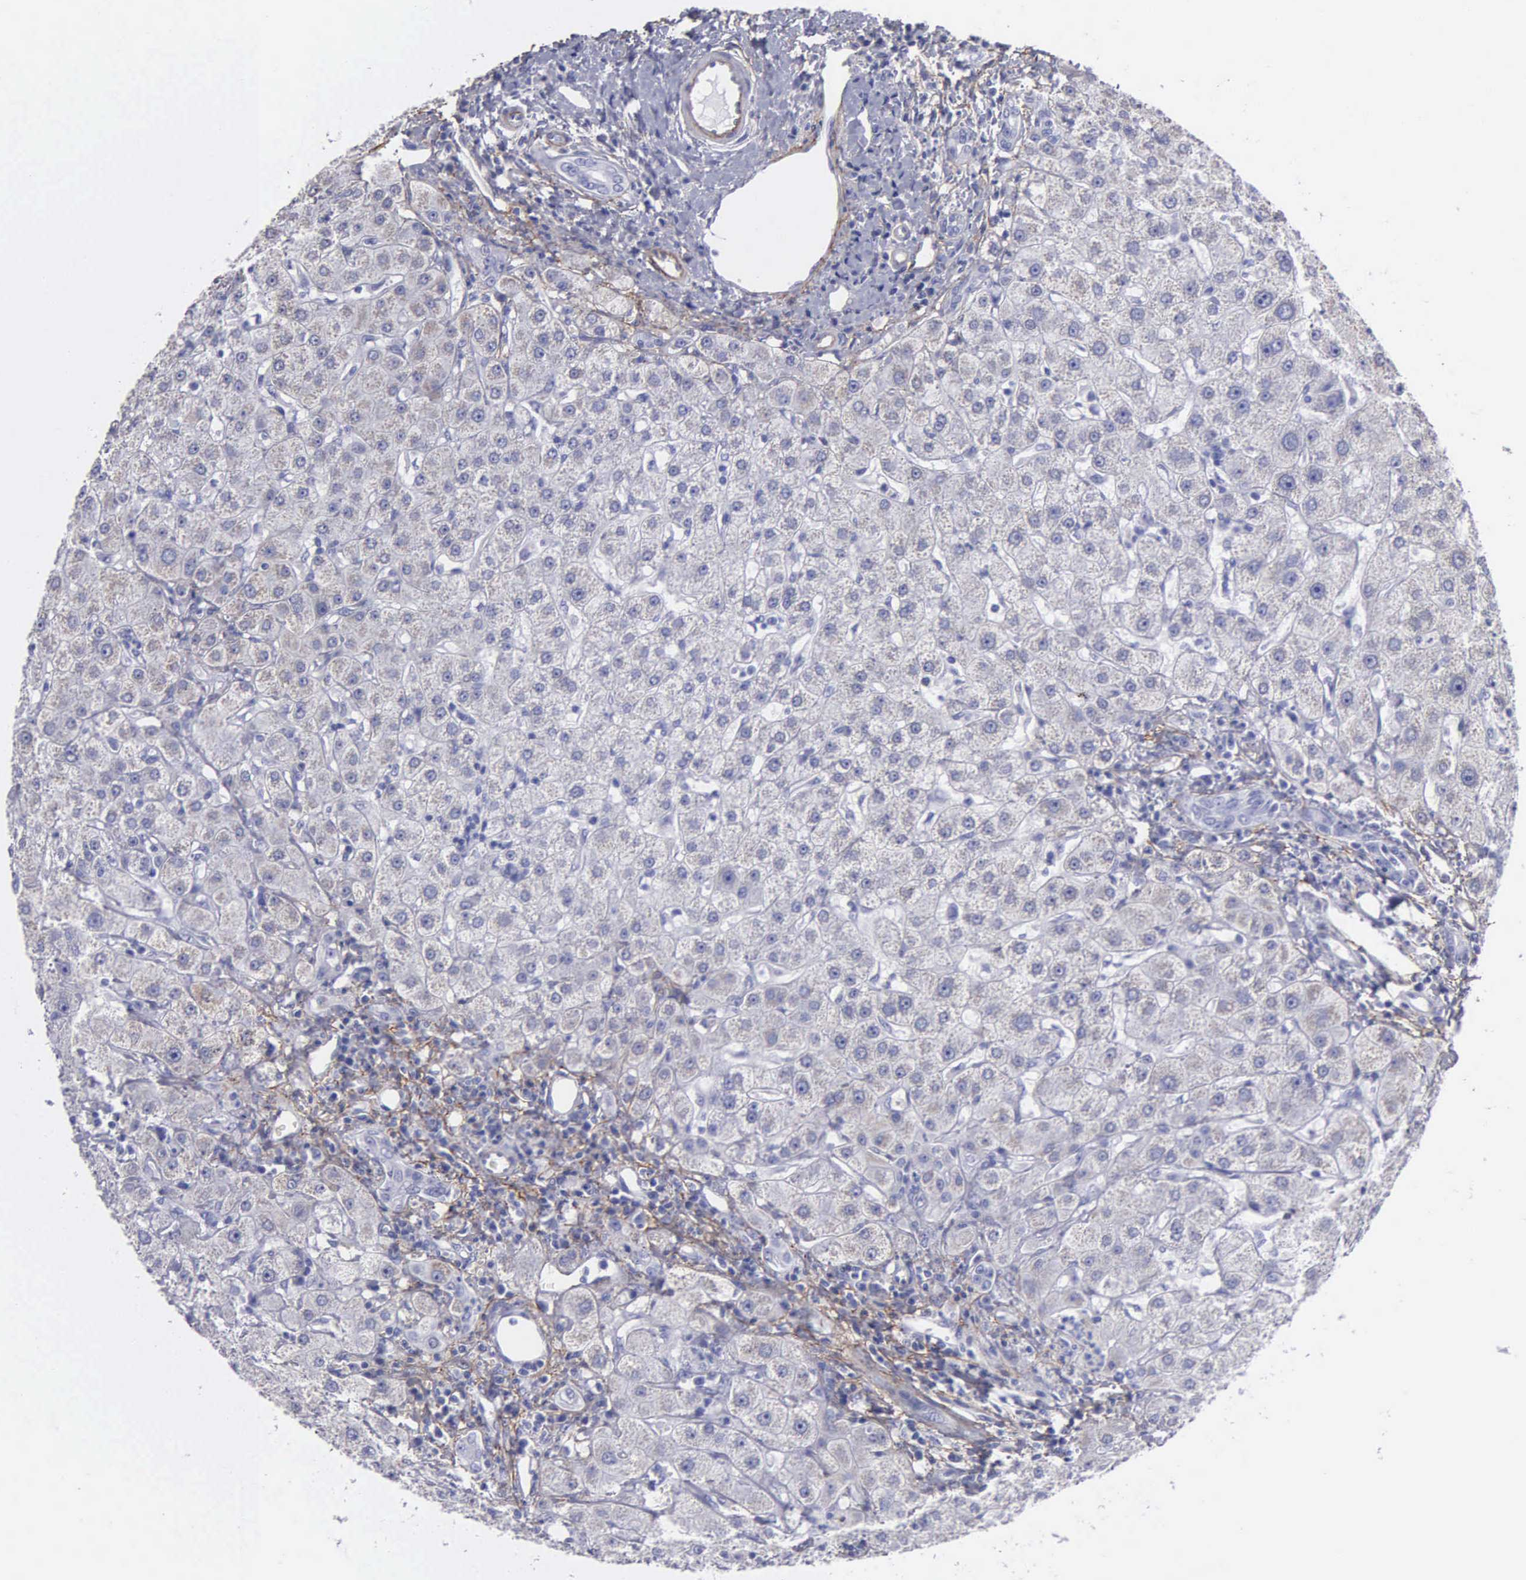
{"staining": {"intensity": "negative", "quantity": "none", "location": "none"}, "tissue": "liver", "cell_type": "Cholangiocytes", "image_type": "normal", "snomed": [{"axis": "morphology", "description": "Normal tissue, NOS"}, {"axis": "topography", "description": "Liver"}], "caption": "Immunohistochemistry photomicrograph of benign liver: human liver stained with DAB (3,3'-diaminobenzidine) displays no significant protein positivity in cholangiocytes. (Brightfield microscopy of DAB immunohistochemistry at high magnification).", "gene": "FBLN5", "patient": {"sex": "female", "age": 79}}